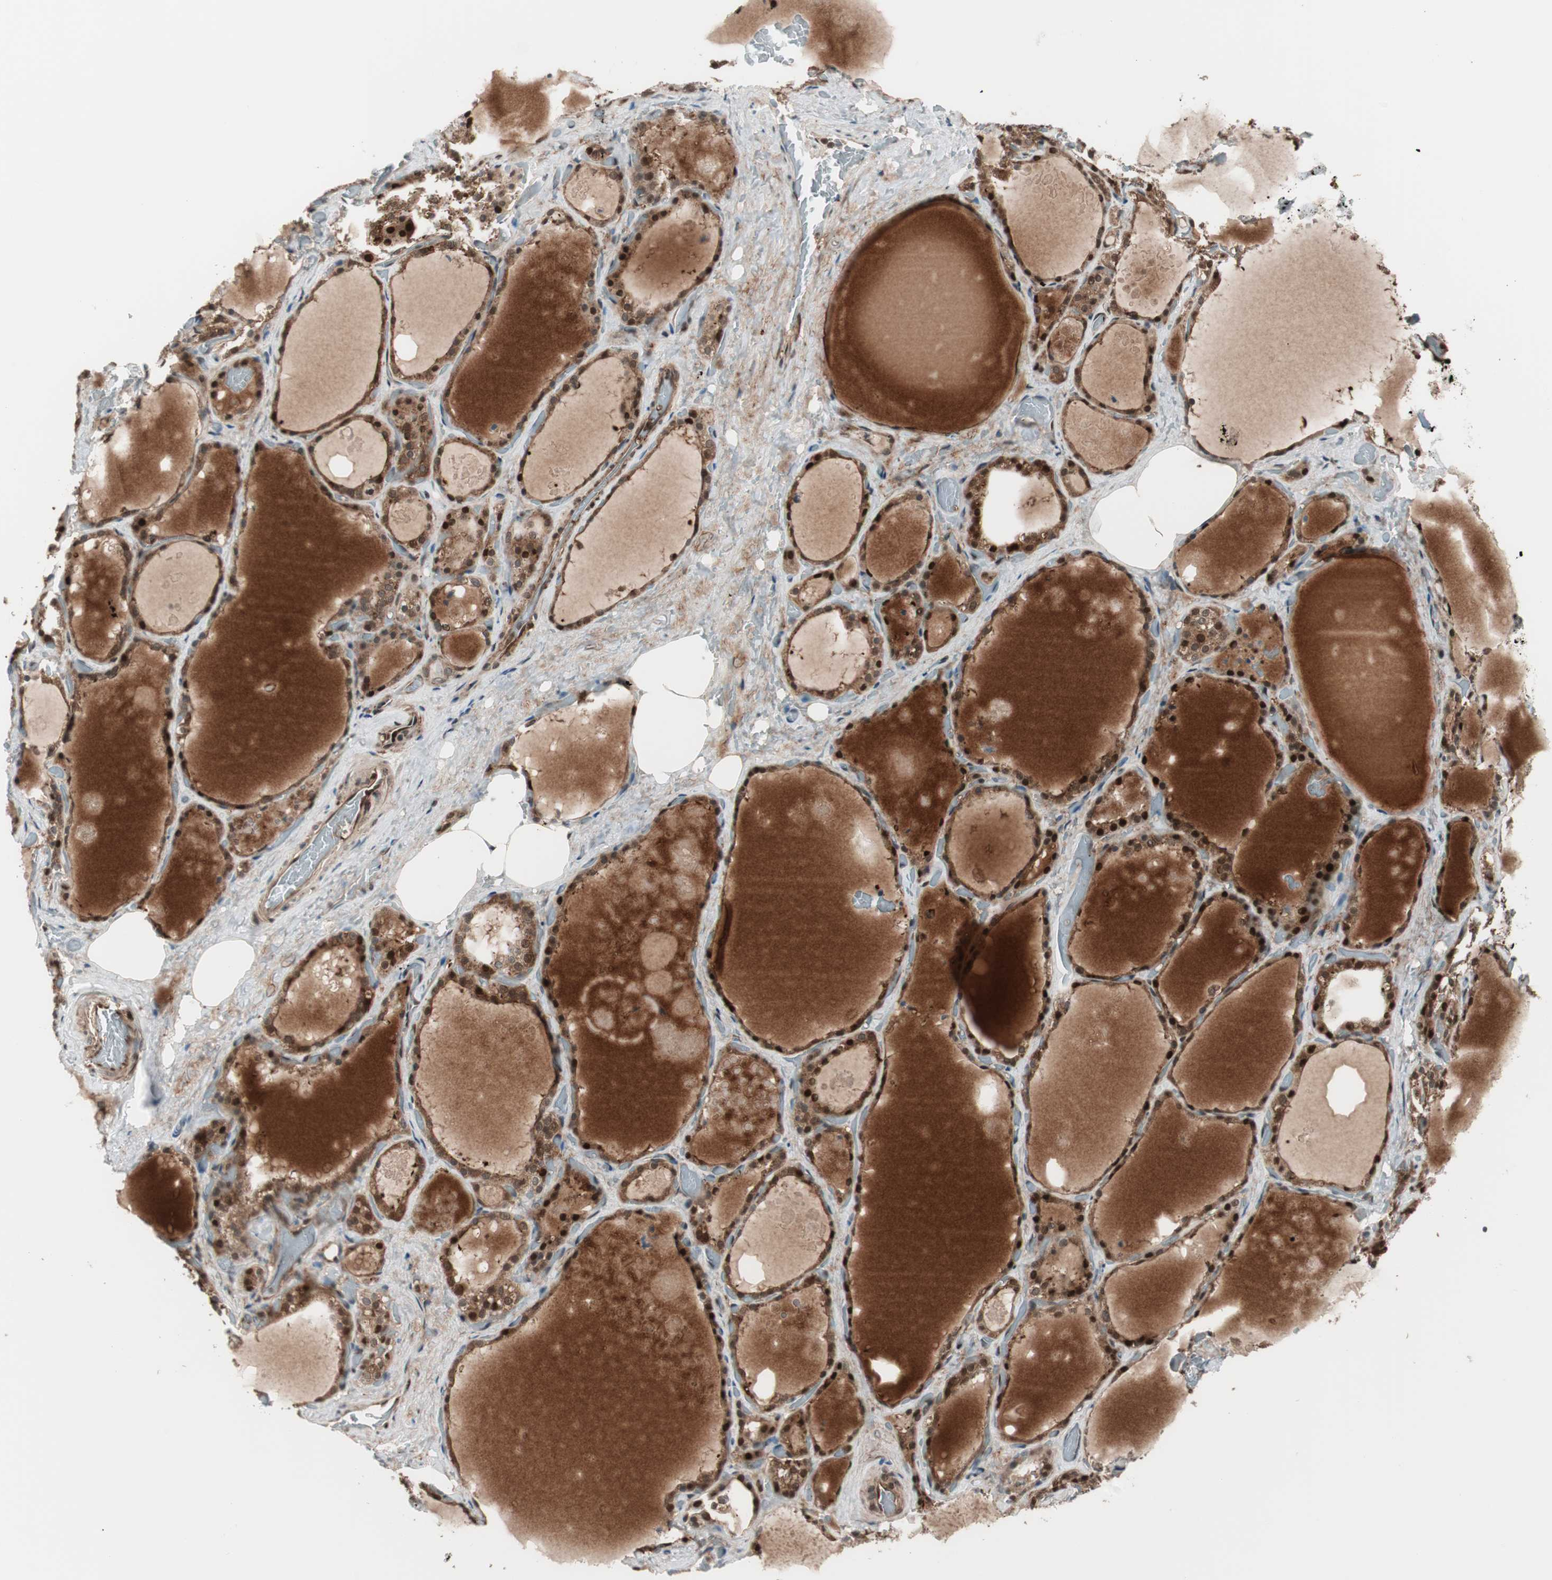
{"staining": {"intensity": "strong", "quantity": ">75%", "location": "cytoplasmic/membranous,nuclear"}, "tissue": "thyroid gland", "cell_type": "Glandular cells", "image_type": "normal", "snomed": [{"axis": "morphology", "description": "Normal tissue, NOS"}, {"axis": "topography", "description": "Thyroid gland"}], "caption": "This photomicrograph reveals immunohistochemistry (IHC) staining of benign thyroid gland, with high strong cytoplasmic/membranous,nuclear positivity in approximately >75% of glandular cells.", "gene": "PRKG2", "patient": {"sex": "male", "age": 61}}